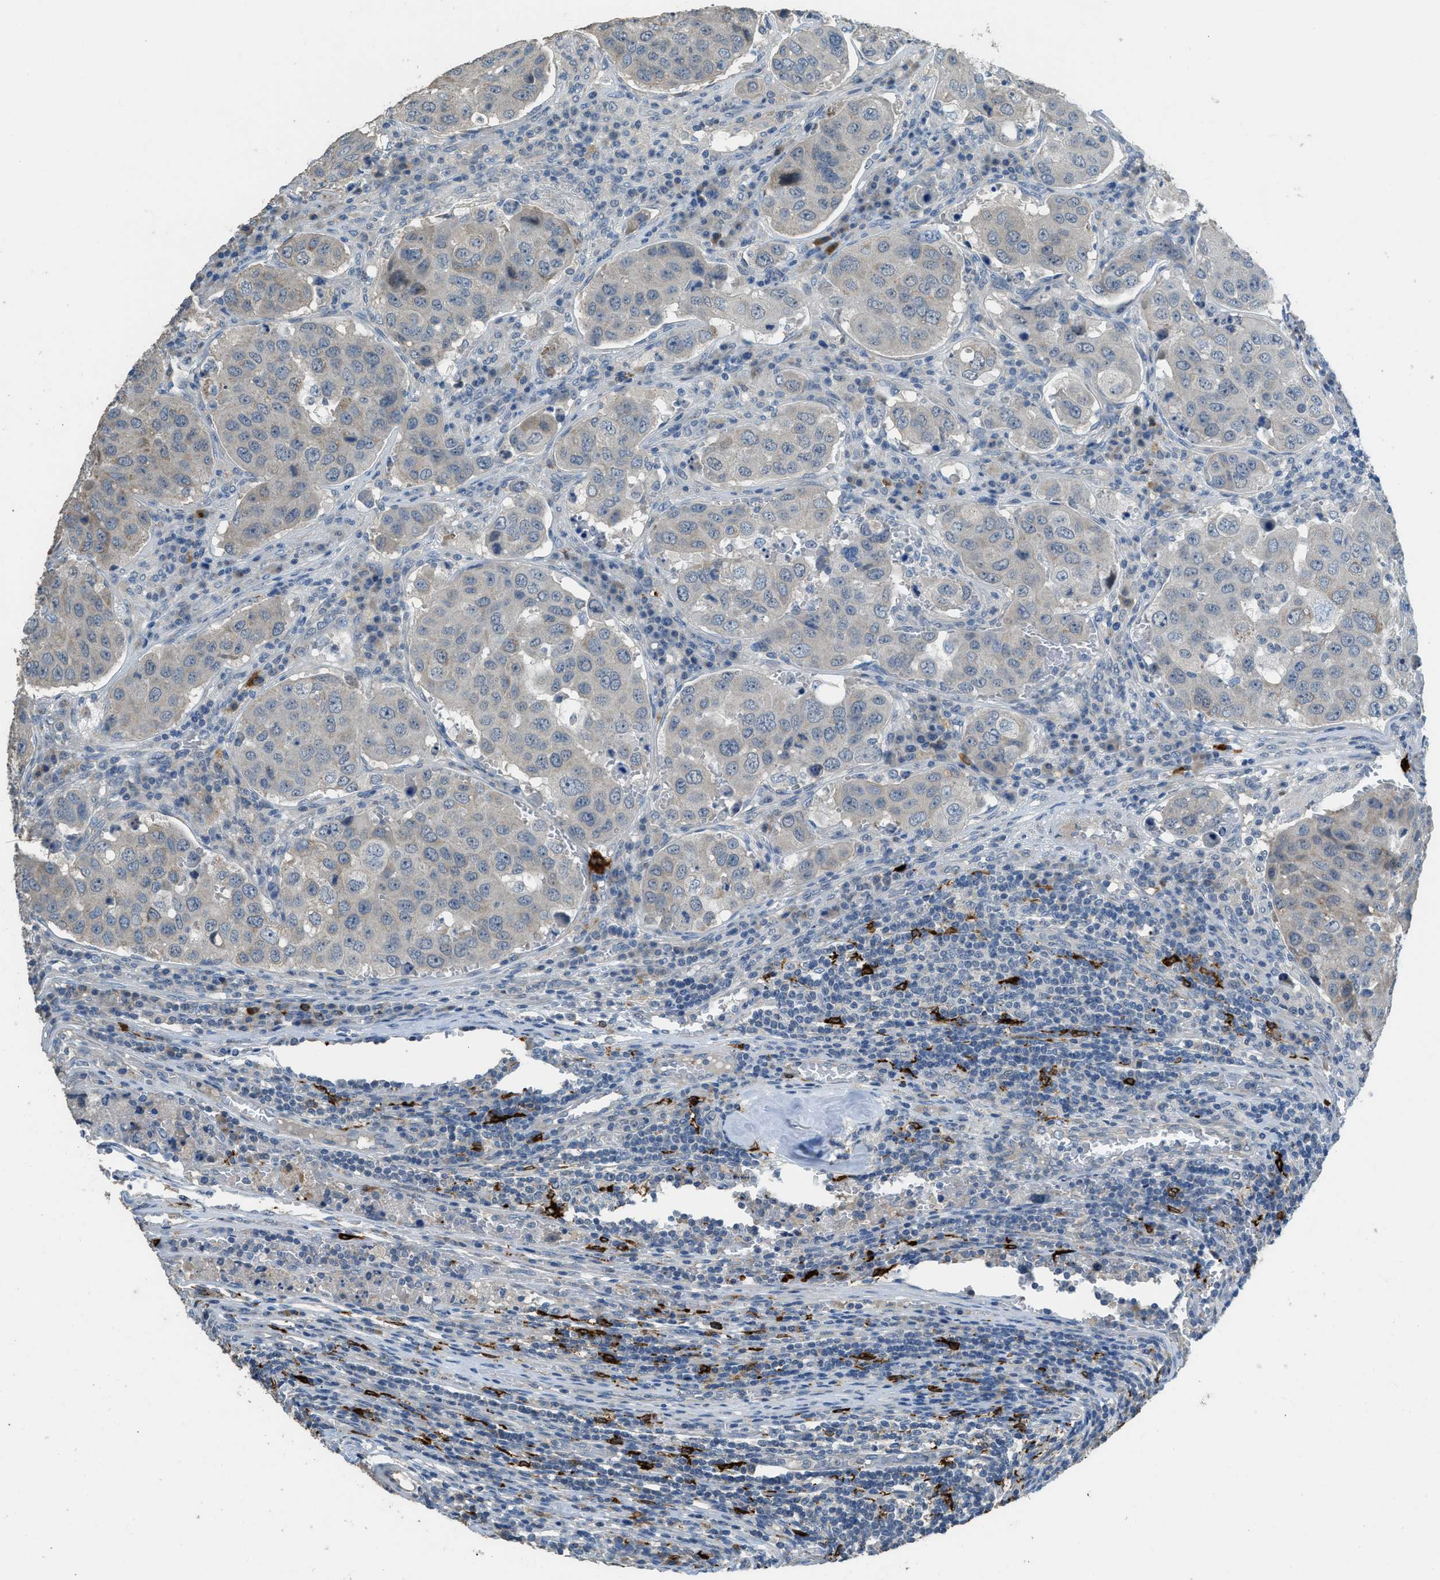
{"staining": {"intensity": "weak", "quantity": "<25%", "location": "cytoplasmic/membranous"}, "tissue": "urothelial cancer", "cell_type": "Tumor cells", "image_type": "cancer", "snomed": [{"axis": "morphology", "description": "Urothelial carcinoma, High grade"}, {"axis": "topography", "description": "Lymph node"}, {"axis": "topography", "description": "Urinary bladder"}], "caption": "Human high-grade urothelial carcinoma stained for a protein using immunohistochemistry (IHC) displays no positivity in tumor cells.", "gene": "TIMD4", "patient": {"sex": "male", "age": 51}}